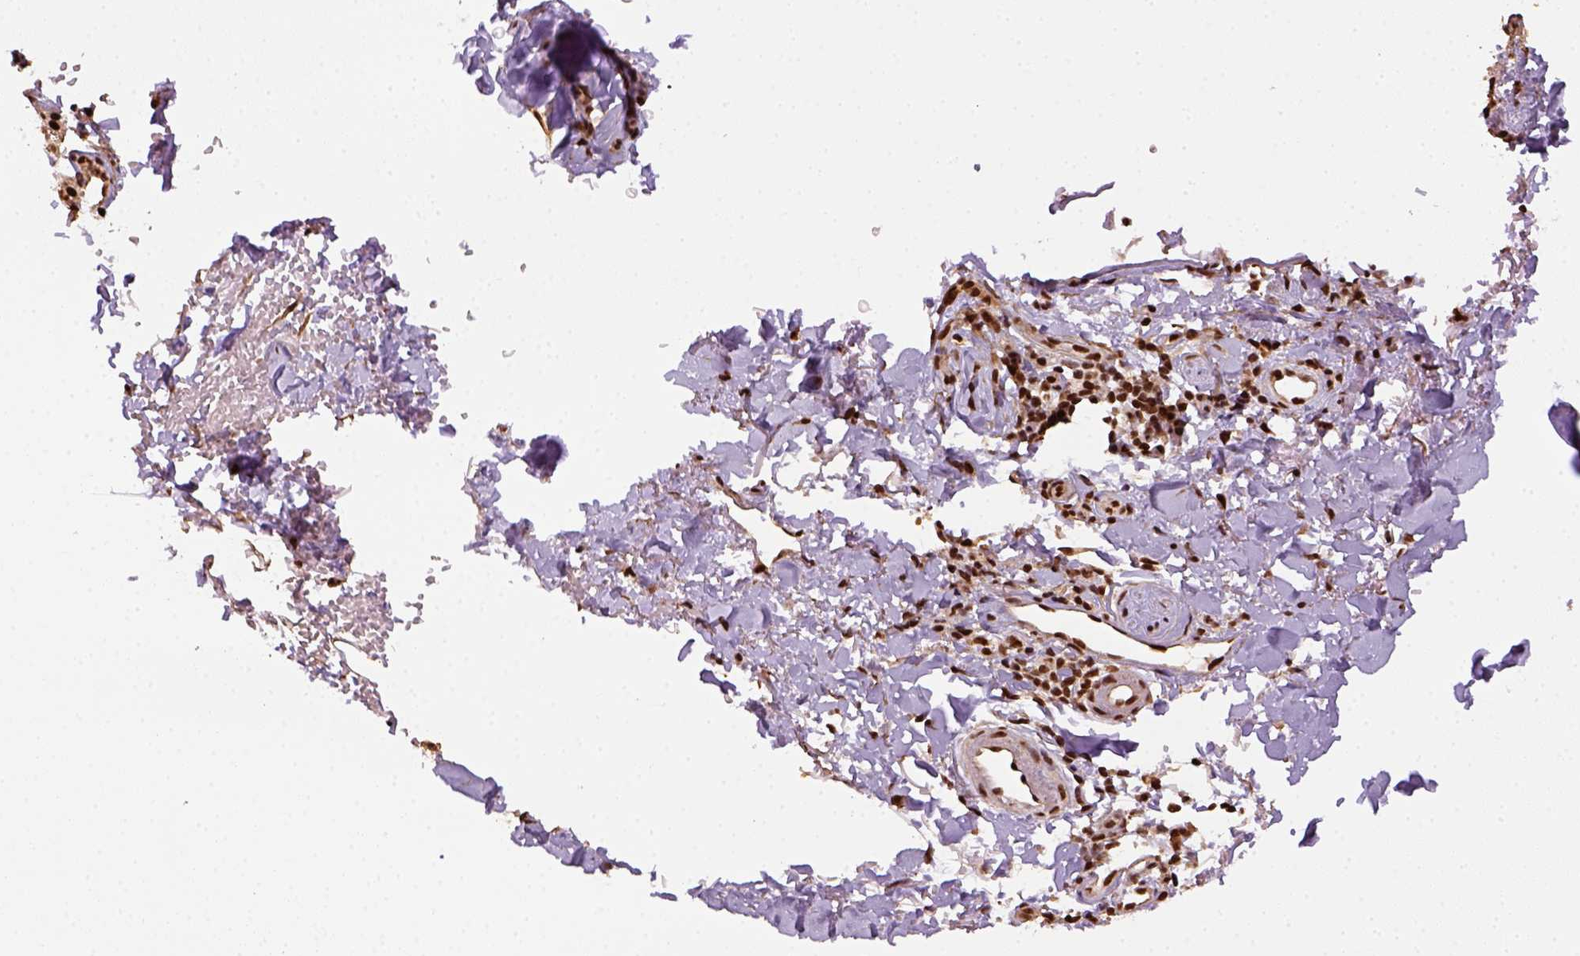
{"staining": {"intensity": "strong", "quantity": ">75%", "location": "nuclear"}, "tissue": "skin cancer", "cell_type": "Tumor cells", "image_type": "cancer", "snomed": [{"axis": "morphology", "description": "Basal cell carcinoma"}, {"axis": "topography", "description": "Skin"}], "caption": "About >75% of tumor cells in human skin cancer (basal cell carcinoma) show strong nuclear protein staining as visualized by brown immunohistochemical staining.", "gene": "CCAR1", "patient": {"sex": "male", "age": 65}}